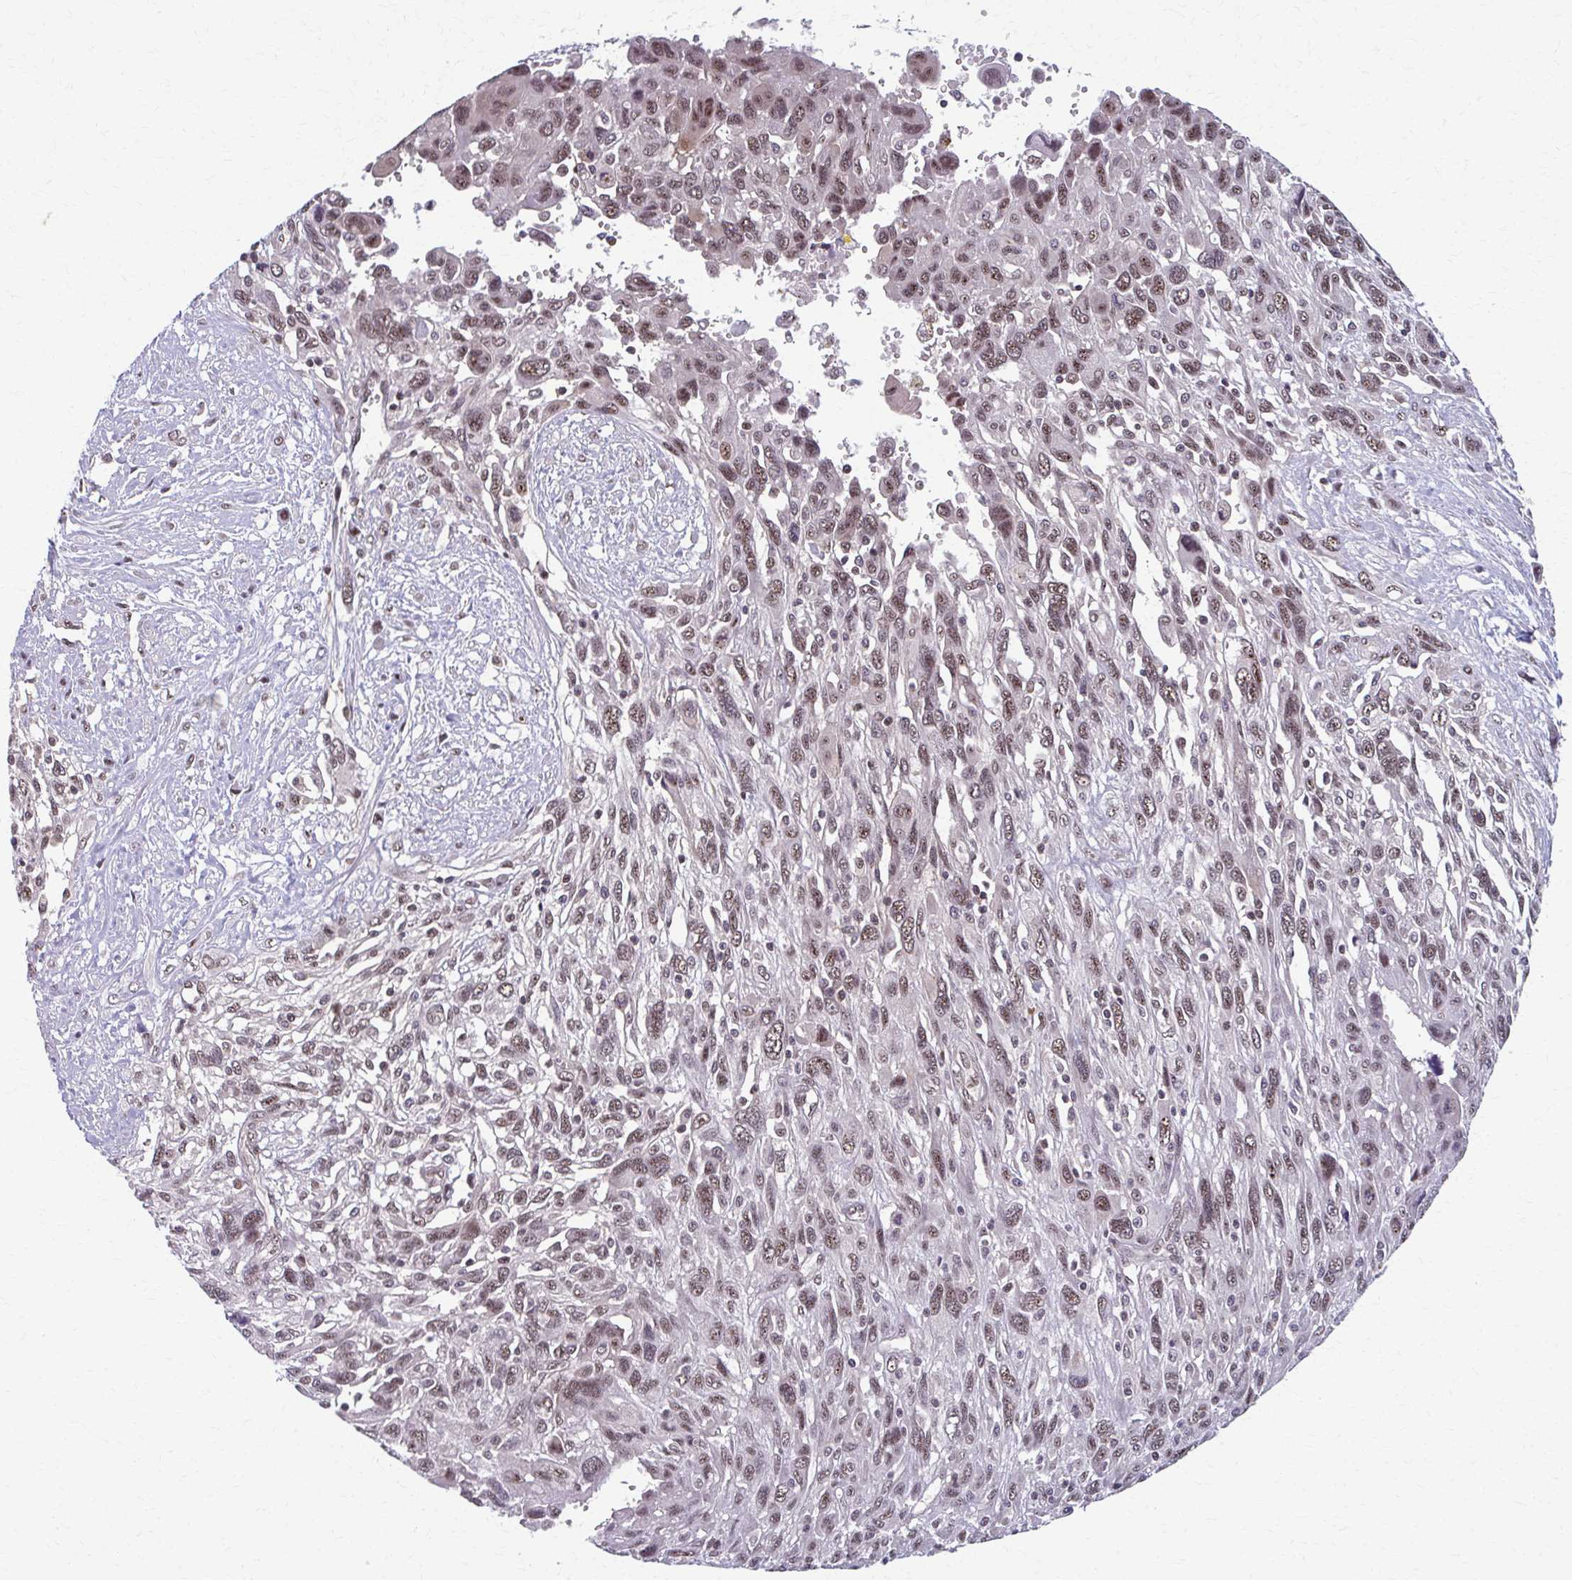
{"staining": {"intensity": "moderate", "quantity": "25%-75%", "location": "nuclear"}, "tissue": "pancreatic cancer", "cell_type": "Tumor cells", "image_type": "cancer", "snomed": [{"axis": "morphology", "description": "Adenocarcinoma, NOS"}, {"axis": "topography", "description": "Pancreas"}], "caption": "This is a micrograph of immunohistochemistry staining of pancreatic adenocarcinoma, which shows moderate positivity in the nuclear of tumor cells.", "gene": "SETBP1", "patient": {"sex": "female", "age": 47}}